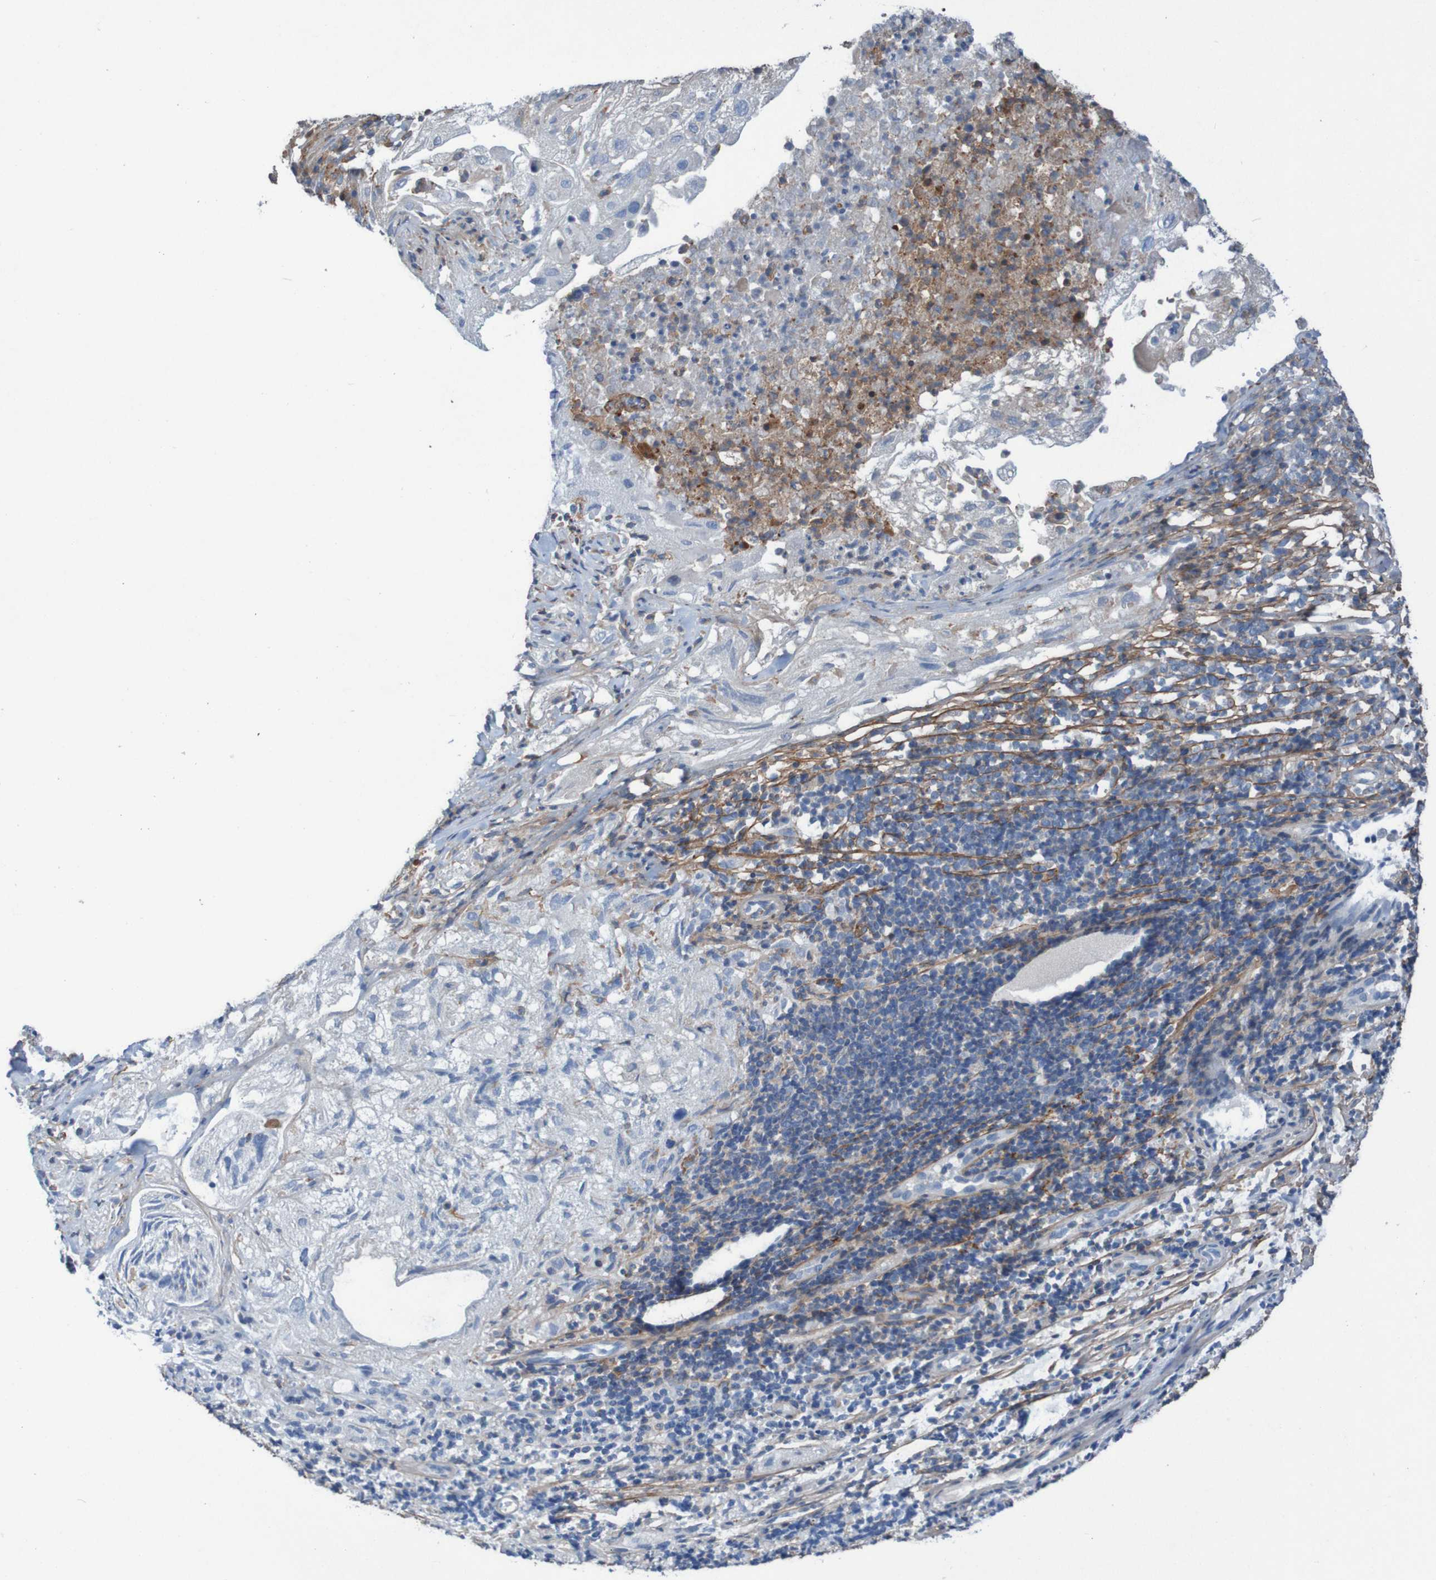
{"staining": {"intensity": "negative", "quantity": "none", "location": "none"}, "tissue": "lung cancer", "cell_type": "Tumor cells", "image_type": "cancer", "snomed": [{"axis": "morphology", "description": "Inflammation, NOS"}, {"axis": "morphology", "description": "Squamous cell carcinoma, NOS"}, {"axis": "topography", "description": "Lymph node"}, {"axis": "topography", "description": "Soft tissue"}, {"axis": "topography", "description": "Lung"}], "caption": "High magnification brightfield microscopy of lung cancer (squamous cell carcinoma) stained with DAB (3,3'-diaminobenzidine) (brown) and counterstained with hematoxylin (blue): tumor cells show no significant expression.", "gene": "PDGFB", "patient": {"sex": "male", "age": 66}}